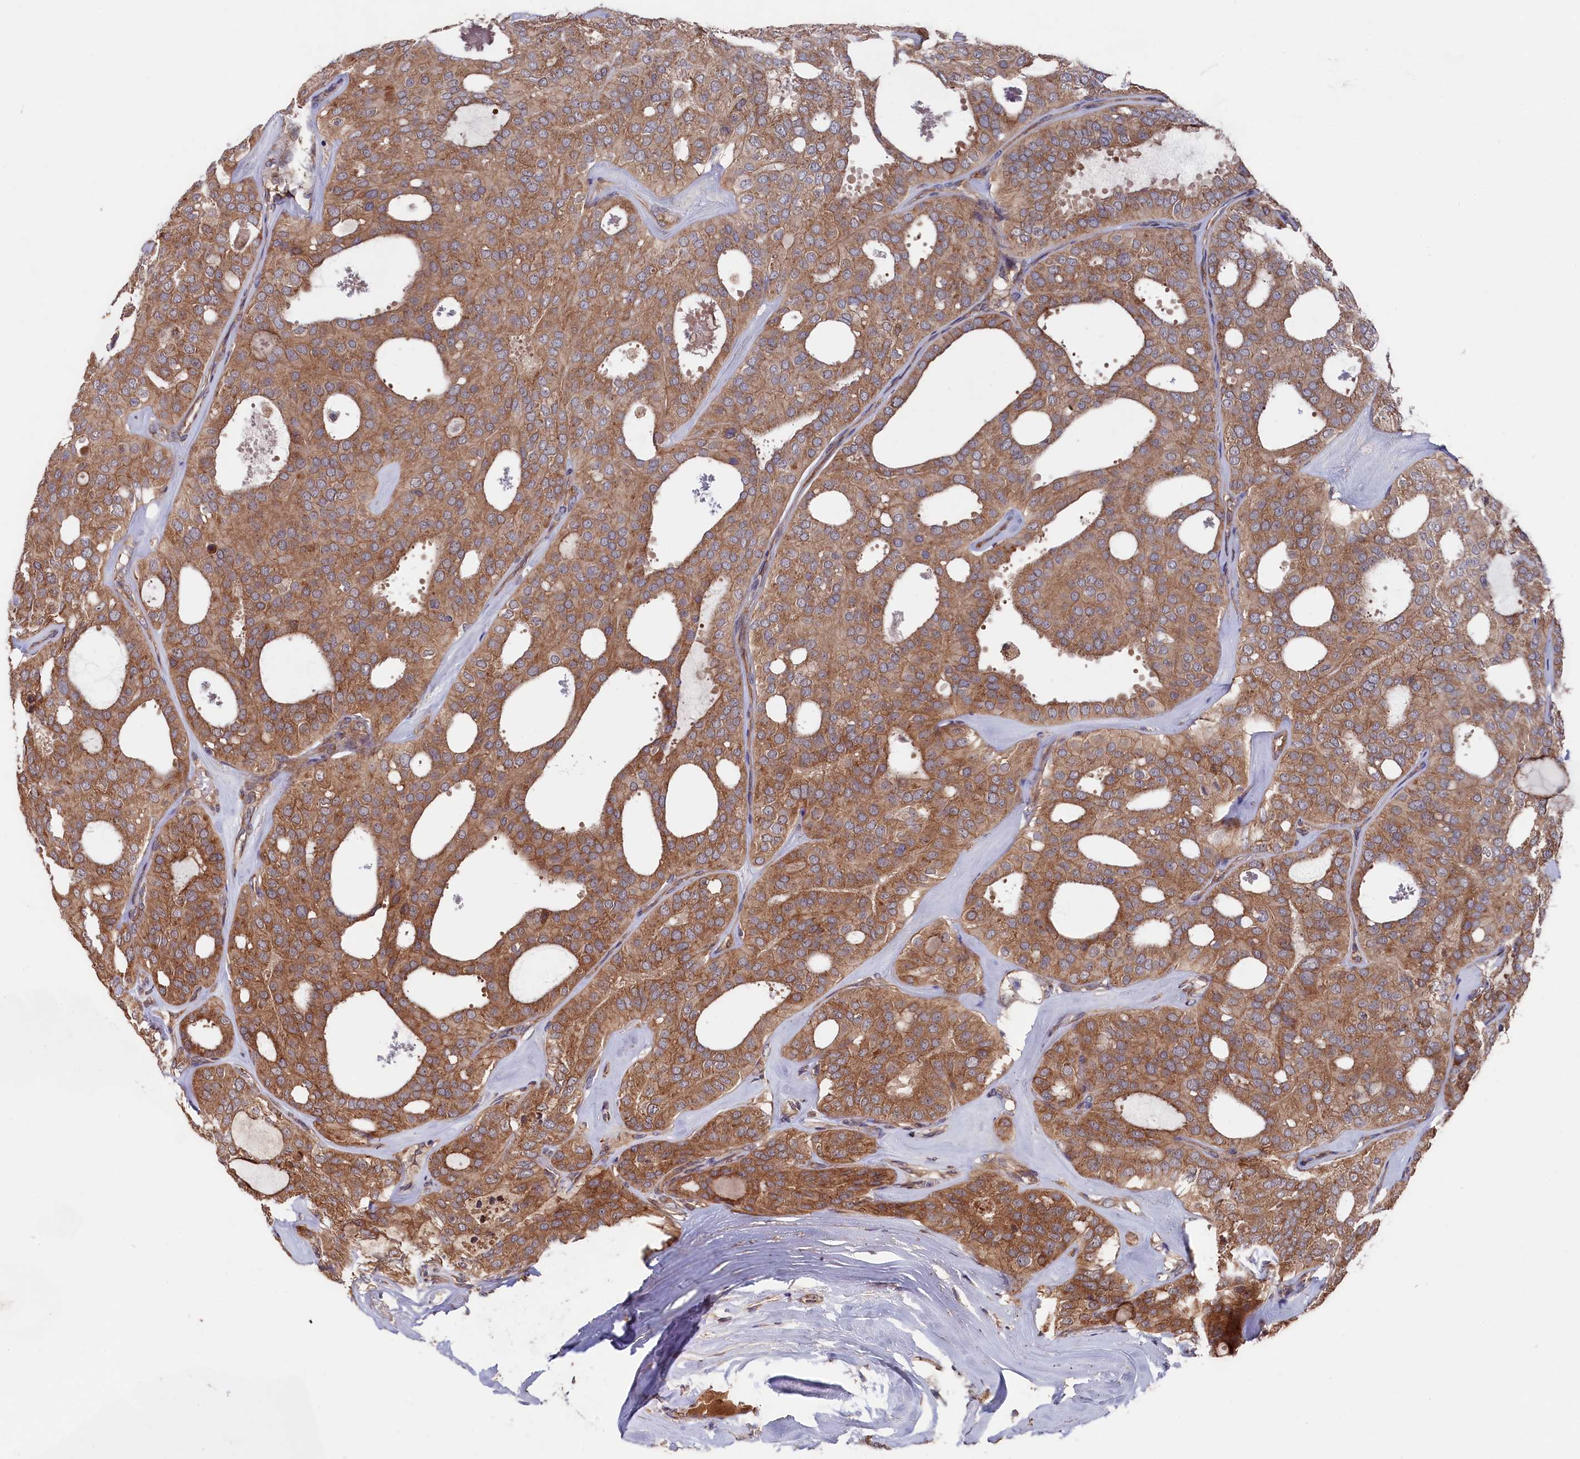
{"staining": {"intensity": "moderate", "quantity": ">75%", "location": "cytoplasmic/membranous"}, "tissue": "thyroid cancer", "cell_type": "Tumor cells", "image_type": "cancer", "snomed": [{"axis": "morphology", "description": "Follicular adenoma carcinoma, NOS"}, {"axis": "topography", "description": "Thyroid gland"}], "caption": "Thyroid cancer (follicular adenoma carcinoma) stained with a protein marker reveals moderate staining in tumor cells.", "gene": "SLC12A4", "patient": {"sex": "male", "age": 75}}